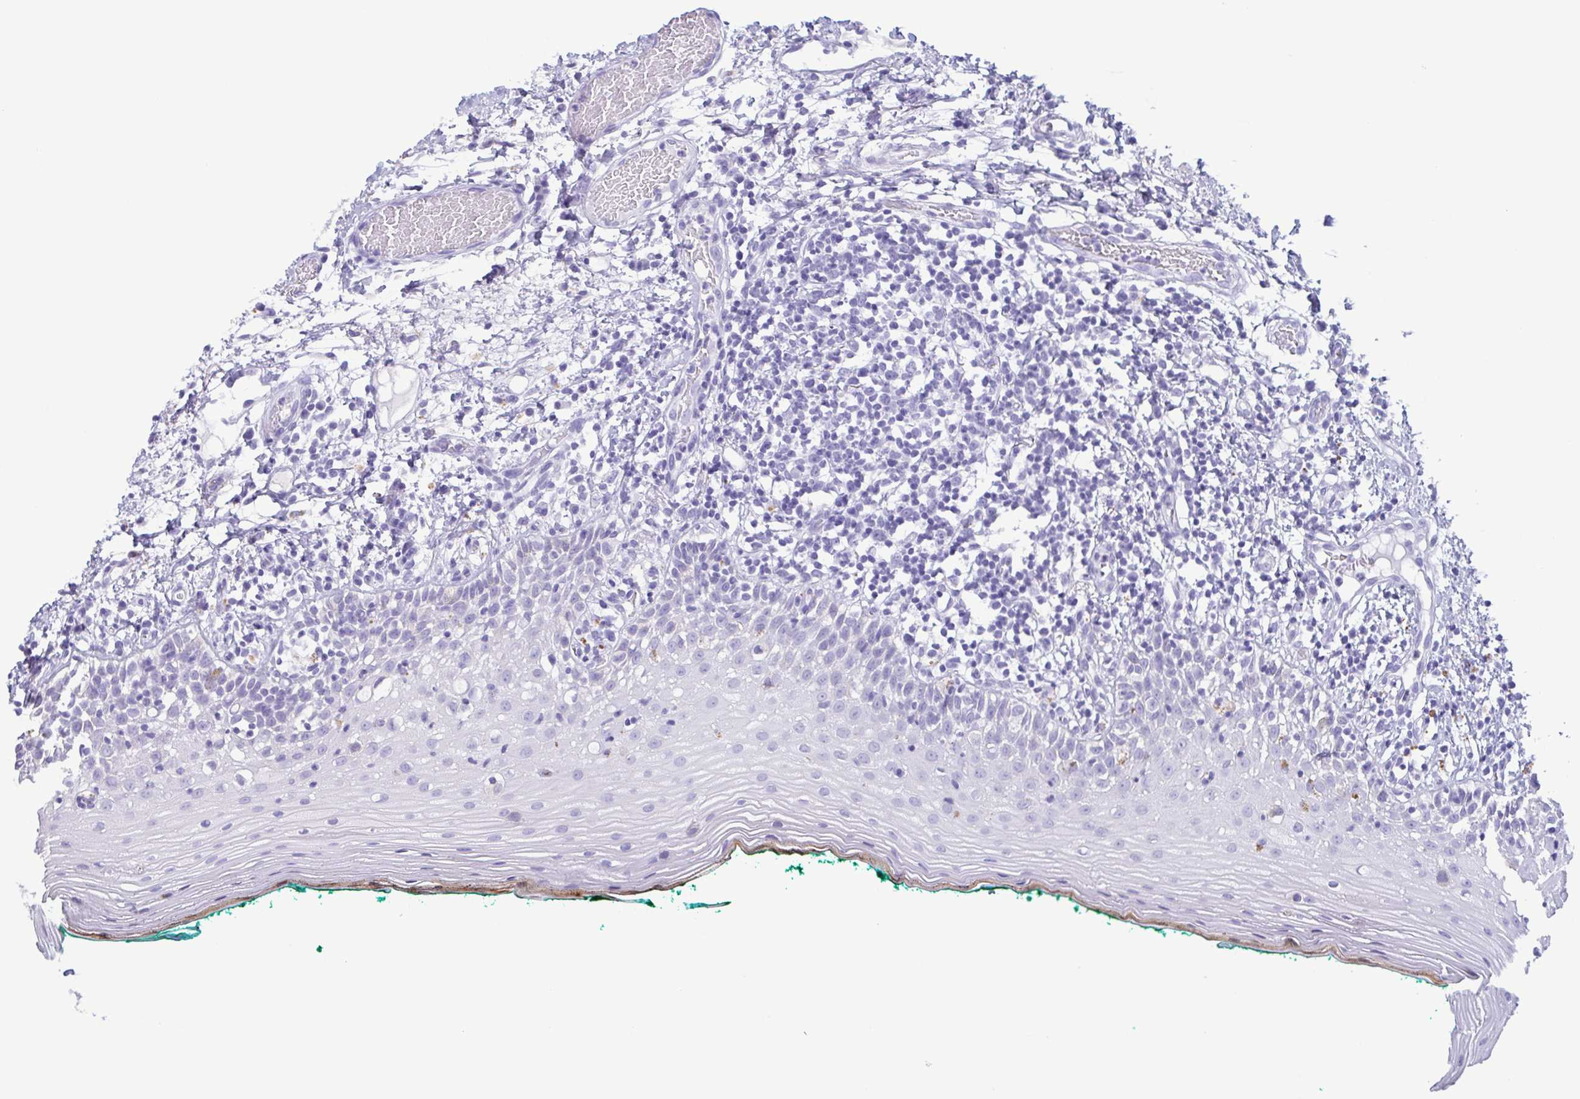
{"staining": {"intensity": "negative", "quantity": "none", "location": "none"}, "tissue": "oral mucosa", "cell_type": "Squamous epithelial cells", "image_type": "normal", "snomed": [{"axis": "morphology", "description": "Normal tissue, NOS"}, {"axis": "topography", "description": "Oral tissue"}], "caption": "Oral mucosa was stained to show a protein in brown. There is no significant staining in squamous epithelial cells.", "gene": "LTF", "patient": {"sex": "female", "age": 83}}